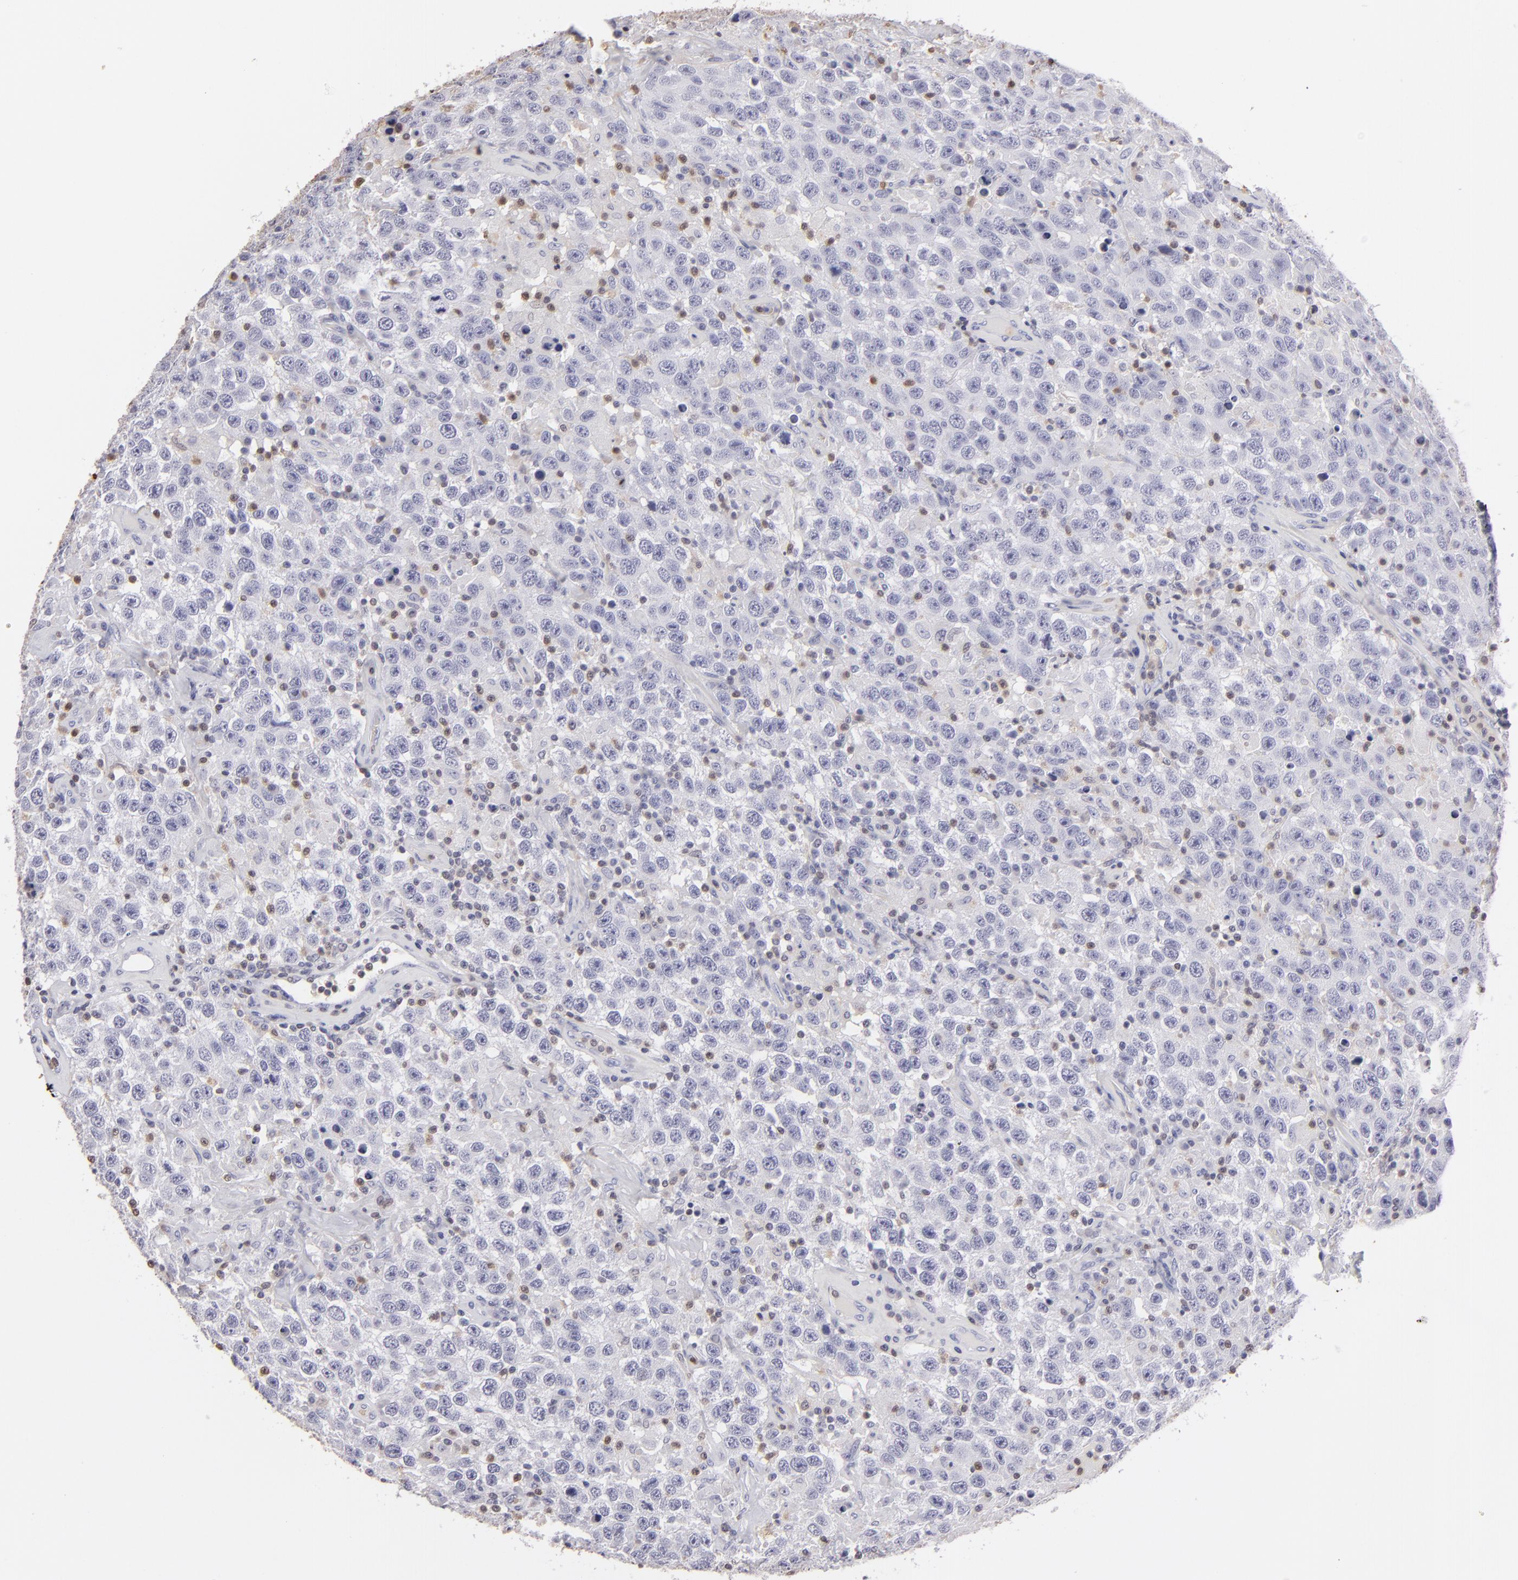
{"staining": {"intensity": "negative", "quantity": "none", "location": "none"}, "tissue": "testis cancer", "cell_type": "Tumor cells", "image_type": "cancer", "snomed": [{"axis": "morphology", "description": "Seminoma, NOS"}, {"axis": "topography", "description": "Testis"}], "caption": "This is an immunohistochemistry (IHC) photomicrograph of seminoma (testis). There is no positivity in tumor cells.", "gene": "S100A2", "patient": {"sex": "male", "age": 41}}